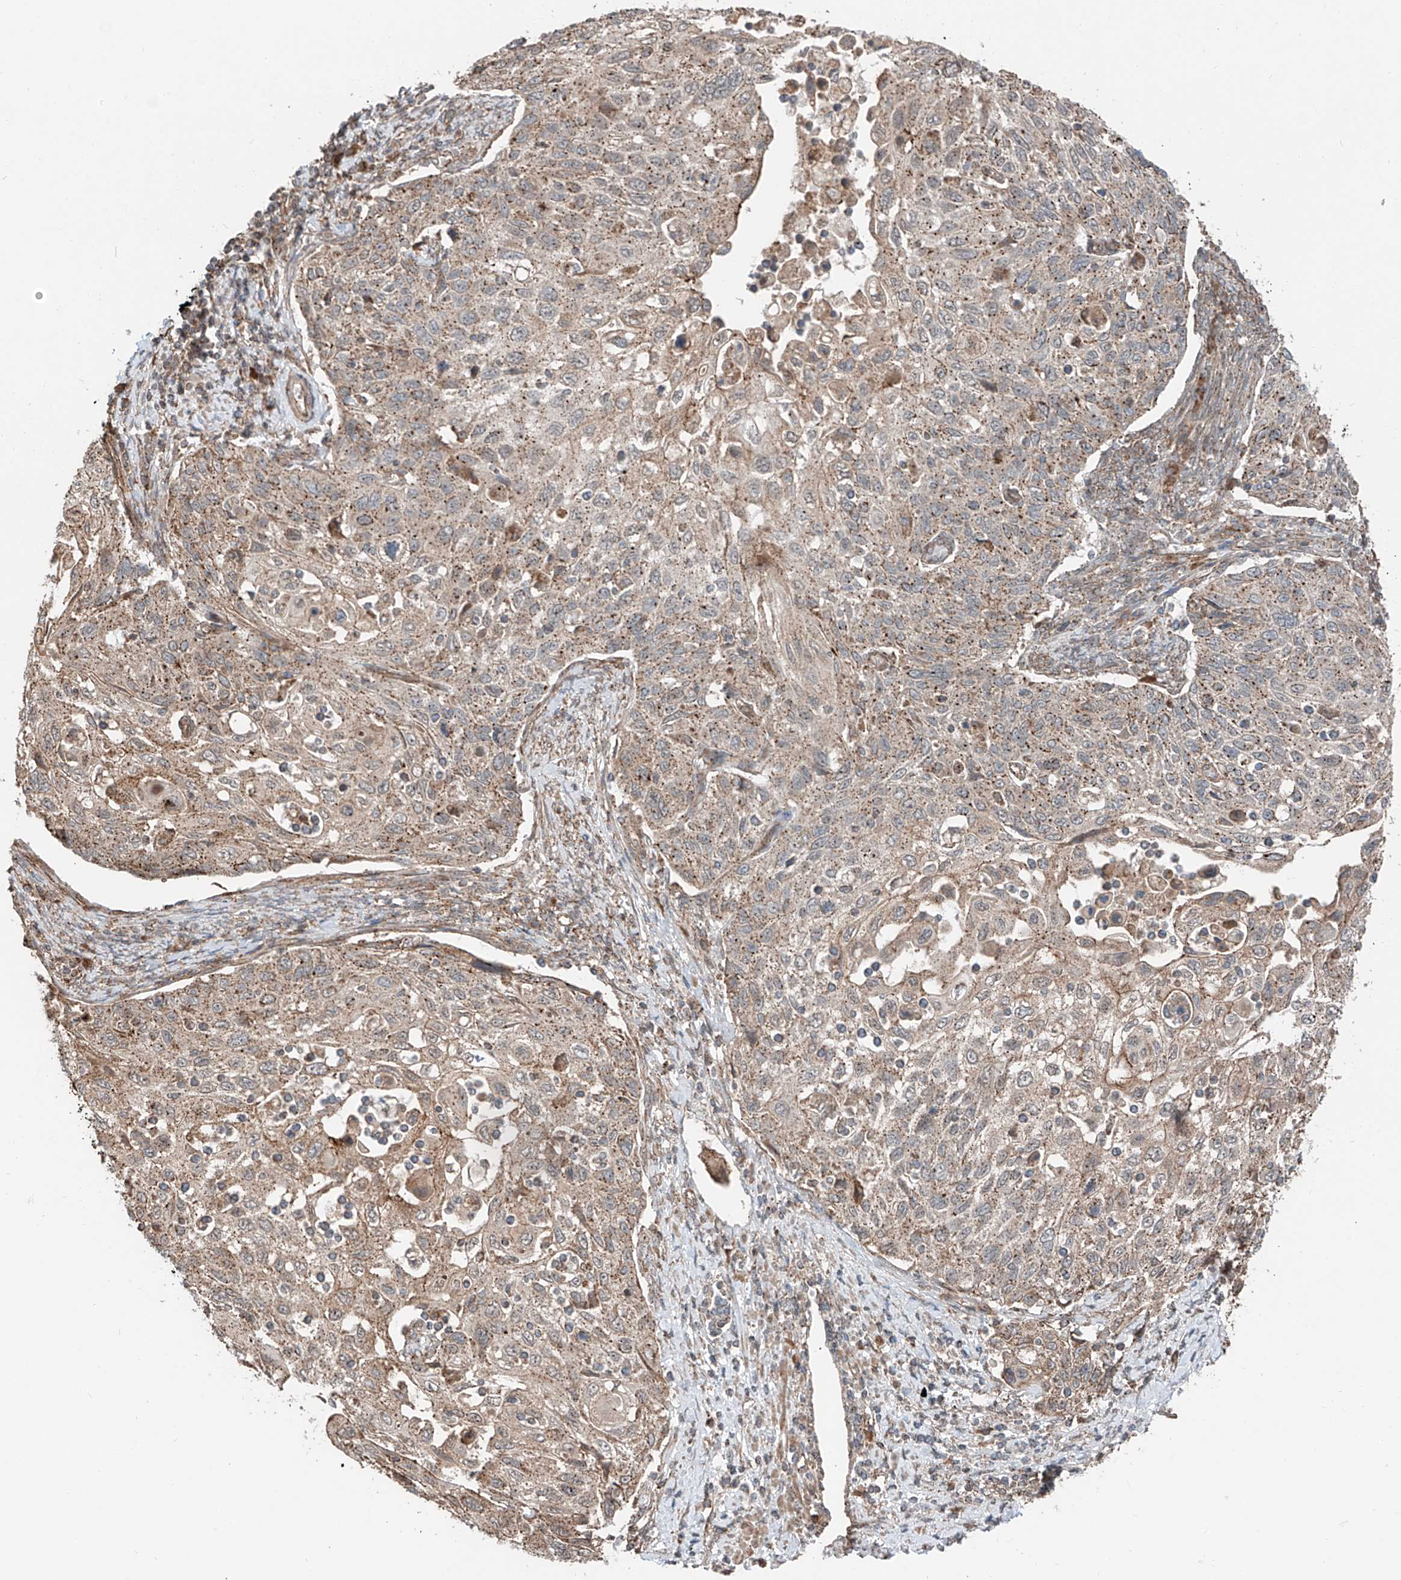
{"staining": {"intensity": "weak", "quantity": ">75%", "location": "cytoplasmic/membranous"}, "tissue": "cervical cancer", "cell_type": "Tumor cells", "image_type": "cancer", "snomed": [{"axis": "morphology", "description": "Squamous cell carcinoma, NOS"}, {"axis": "topography", "description": "Cervix"}], "caption": "Brown immunohistochemical staining in human squamous cell carcinoma (cervical) demonstrates weak cytoplasmic/membranous expression in about >75% of tumor cells.", "gene": "CEP162", "patient": {"sex": "female", "age": 70}}